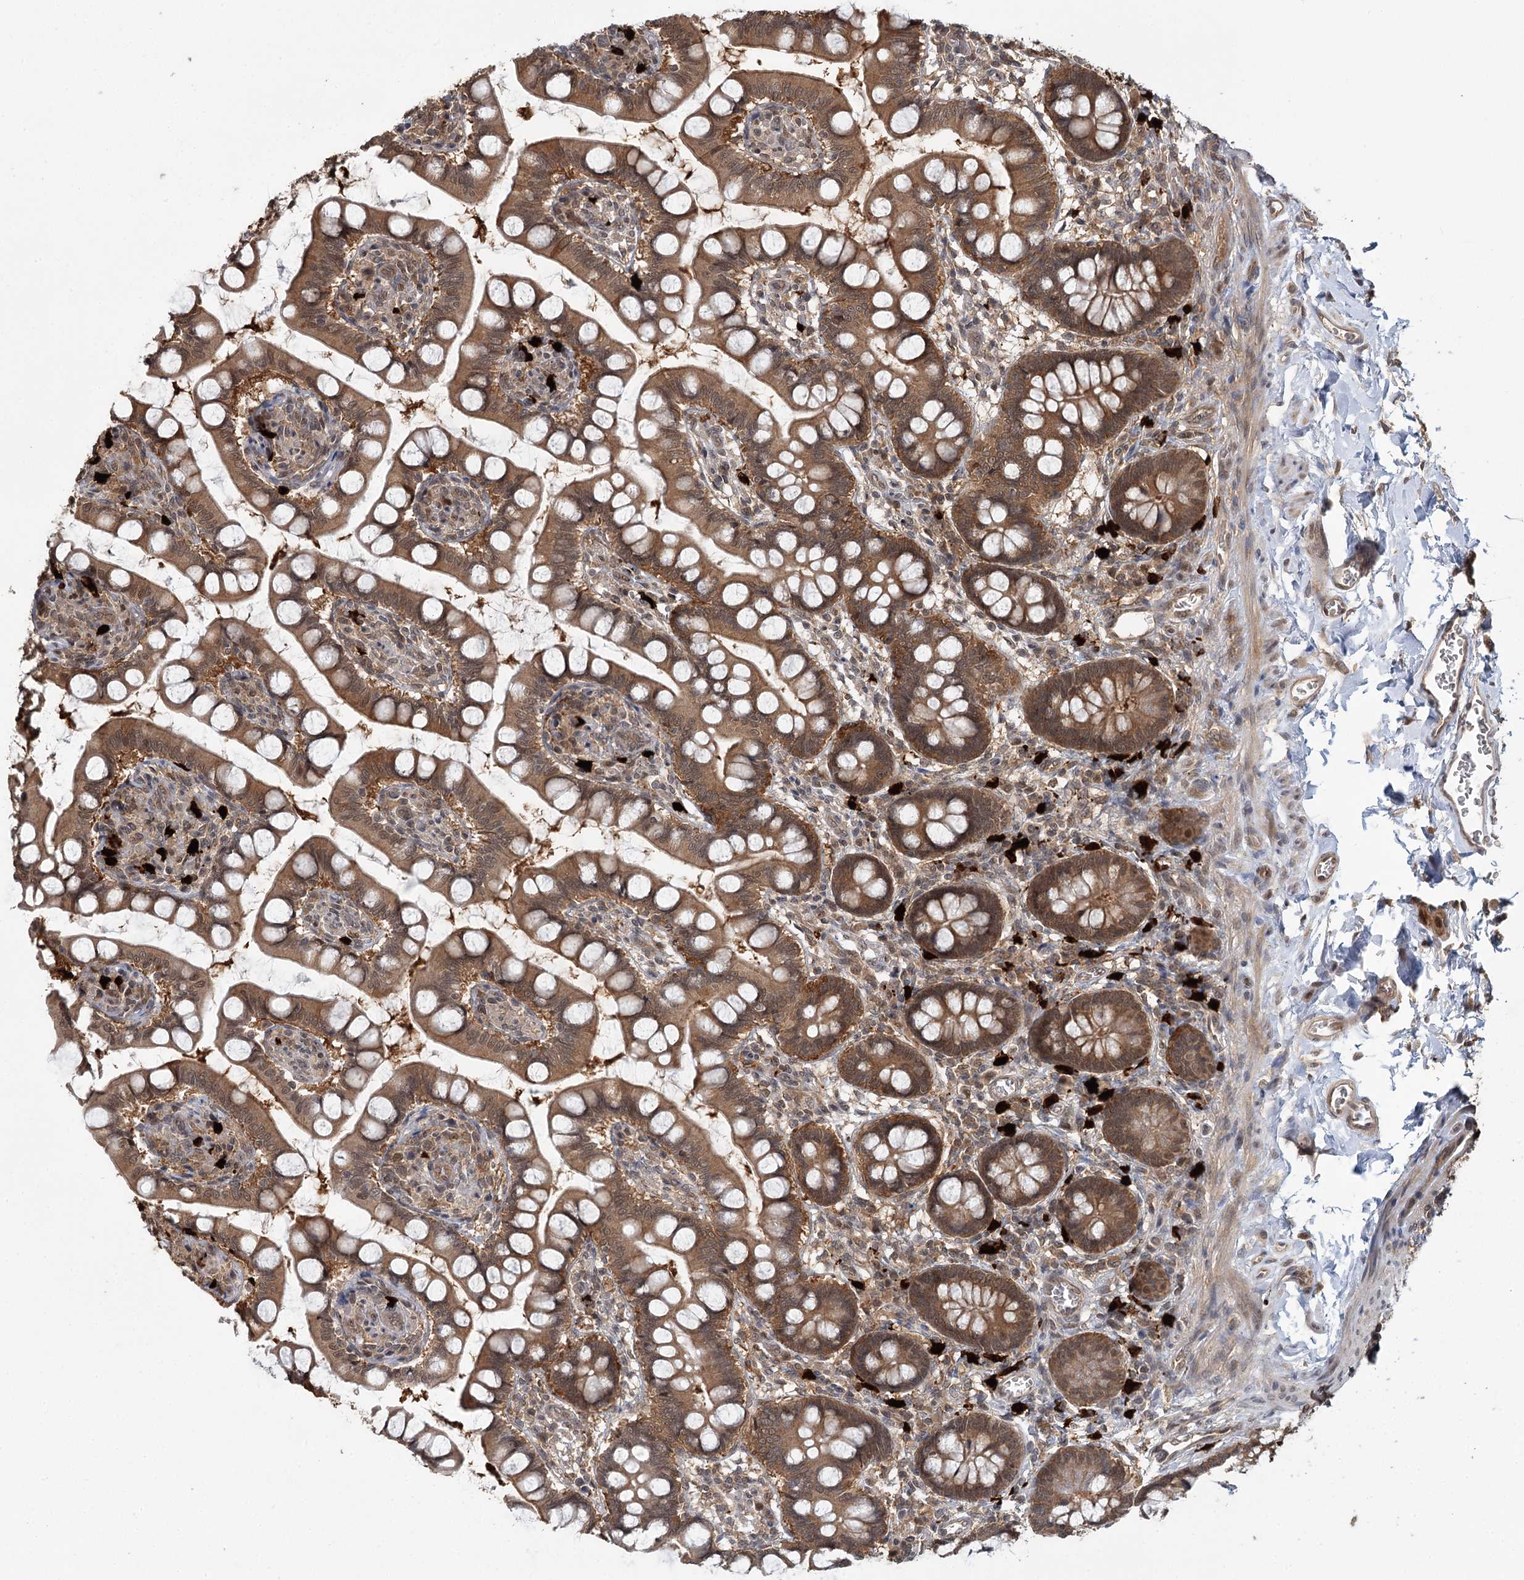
{"staining": {"intensity": "moderate", "quantity": ">75%", "location": "cytoplasmic/membranous,nuclear"}, "tissue": "small intestine", "cell_type": "Glandular cells", "image_type": "normal", "snomed": [{"axis": "morphology", "description": "Normal tissue, NOS"}, {"axis": "topography", "description": "Small intestine"}], "caption": "DAB immunohistochemical staining of unremarkable small intestine reveals moderate cytoplasmic/membranous,nuclear protein positivity in about >75% of glandular cells. The staining was performed using DAB (3,3'-diaminobenzidine), with brown indicating positive protein expression. Nuclei are stained blue with hematoxylin.", "gene": "N6AMT1", "patient": {"sex": "male", "age": 52}}